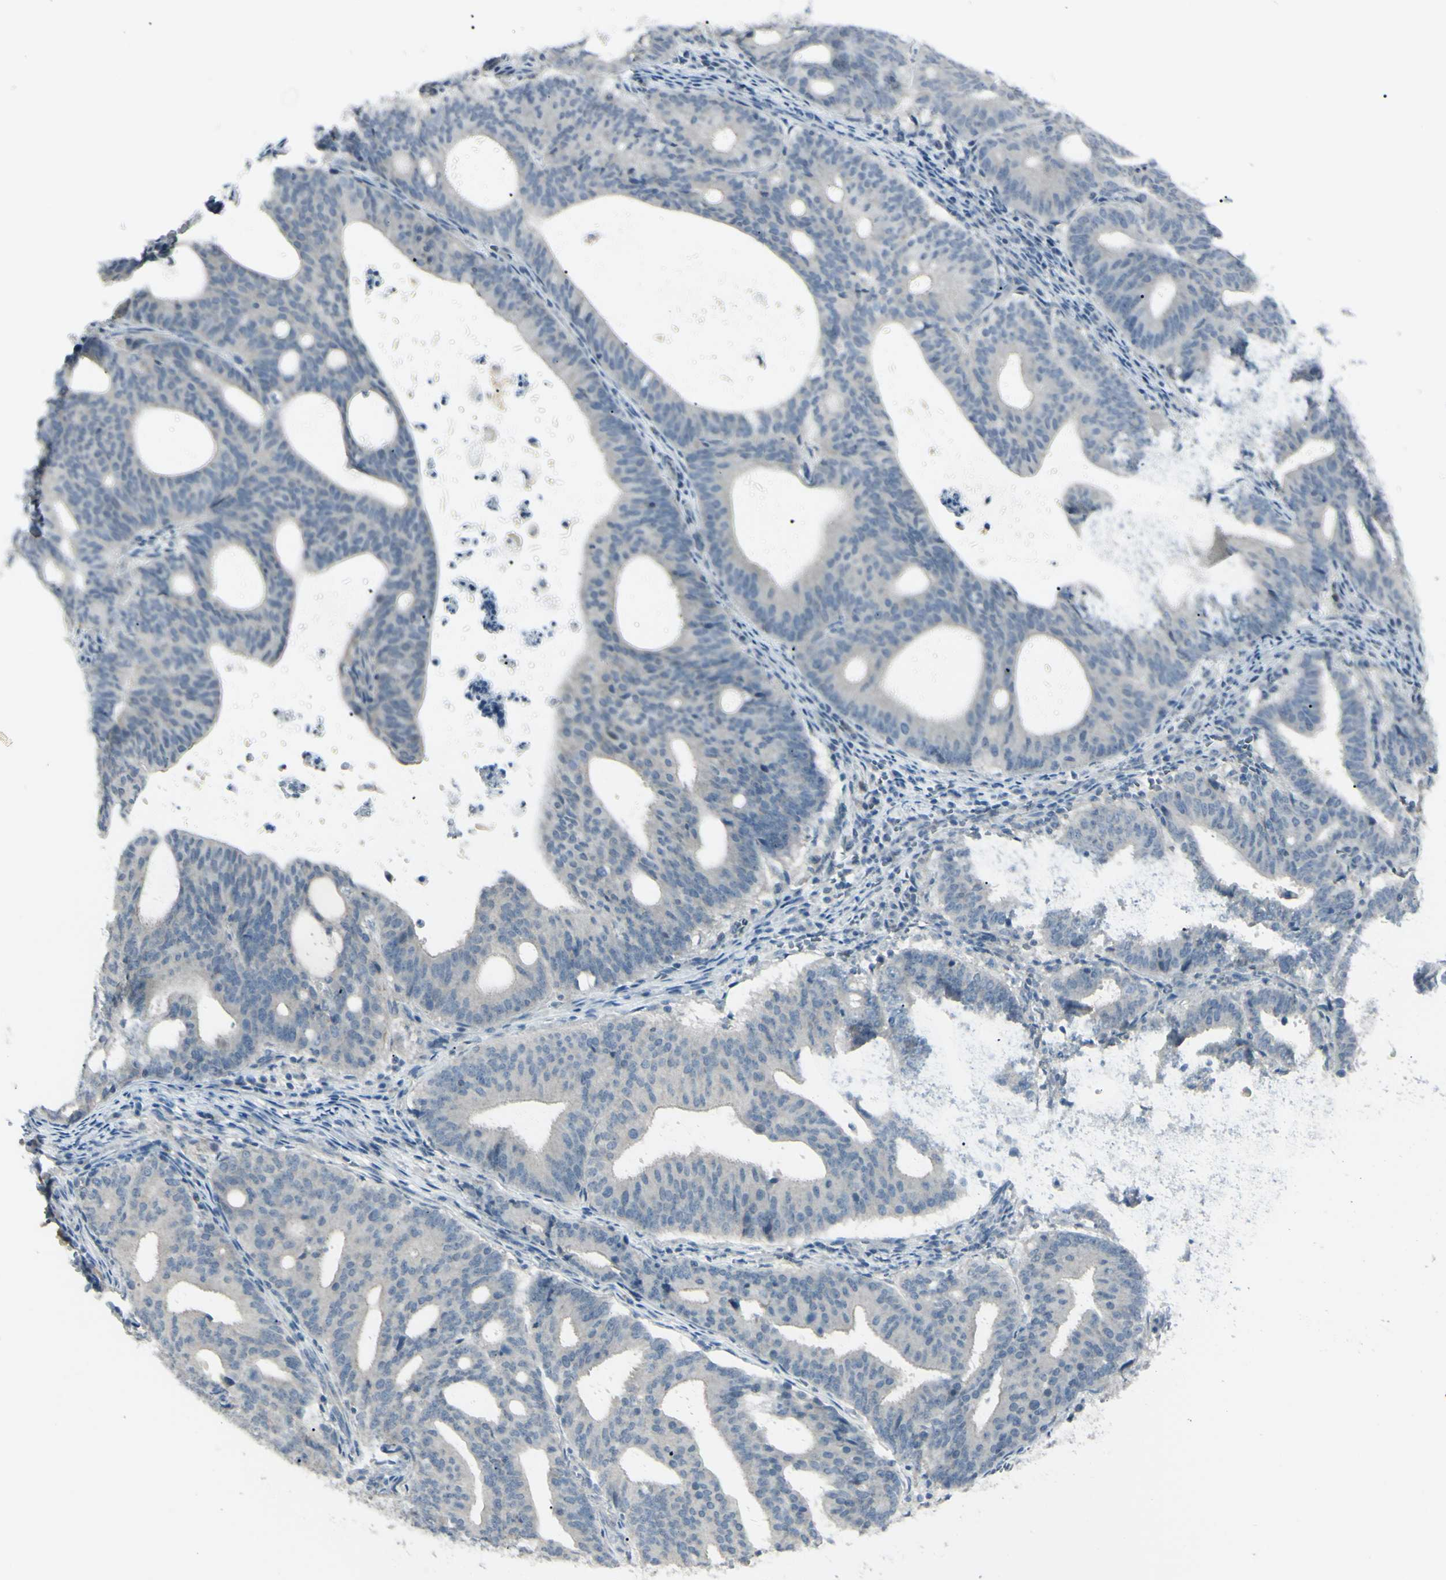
{"staining": {"intensity": "weak", "quantity": ">75%", "location": "cytoplasmic/membranous"}, "tissue": "endometrial cancer", "cell_type": "Tumor cells", "image_type": "cancer", "snomed": [{"axis": "morphology", "description": "Adenocarcinoma, NOS"}, {"axis": "topography", "description": "Uterus"}], "caption": "A photomicrograph showing weak cytoplasmic/membranous staining in about >75% of tumor cells in endometrial cancer (adenocarcinoma), as visualized by brown immunohistochemical staining.", "gene": "SH3GL2", "patient": {"sex": "female", "age": 83}}